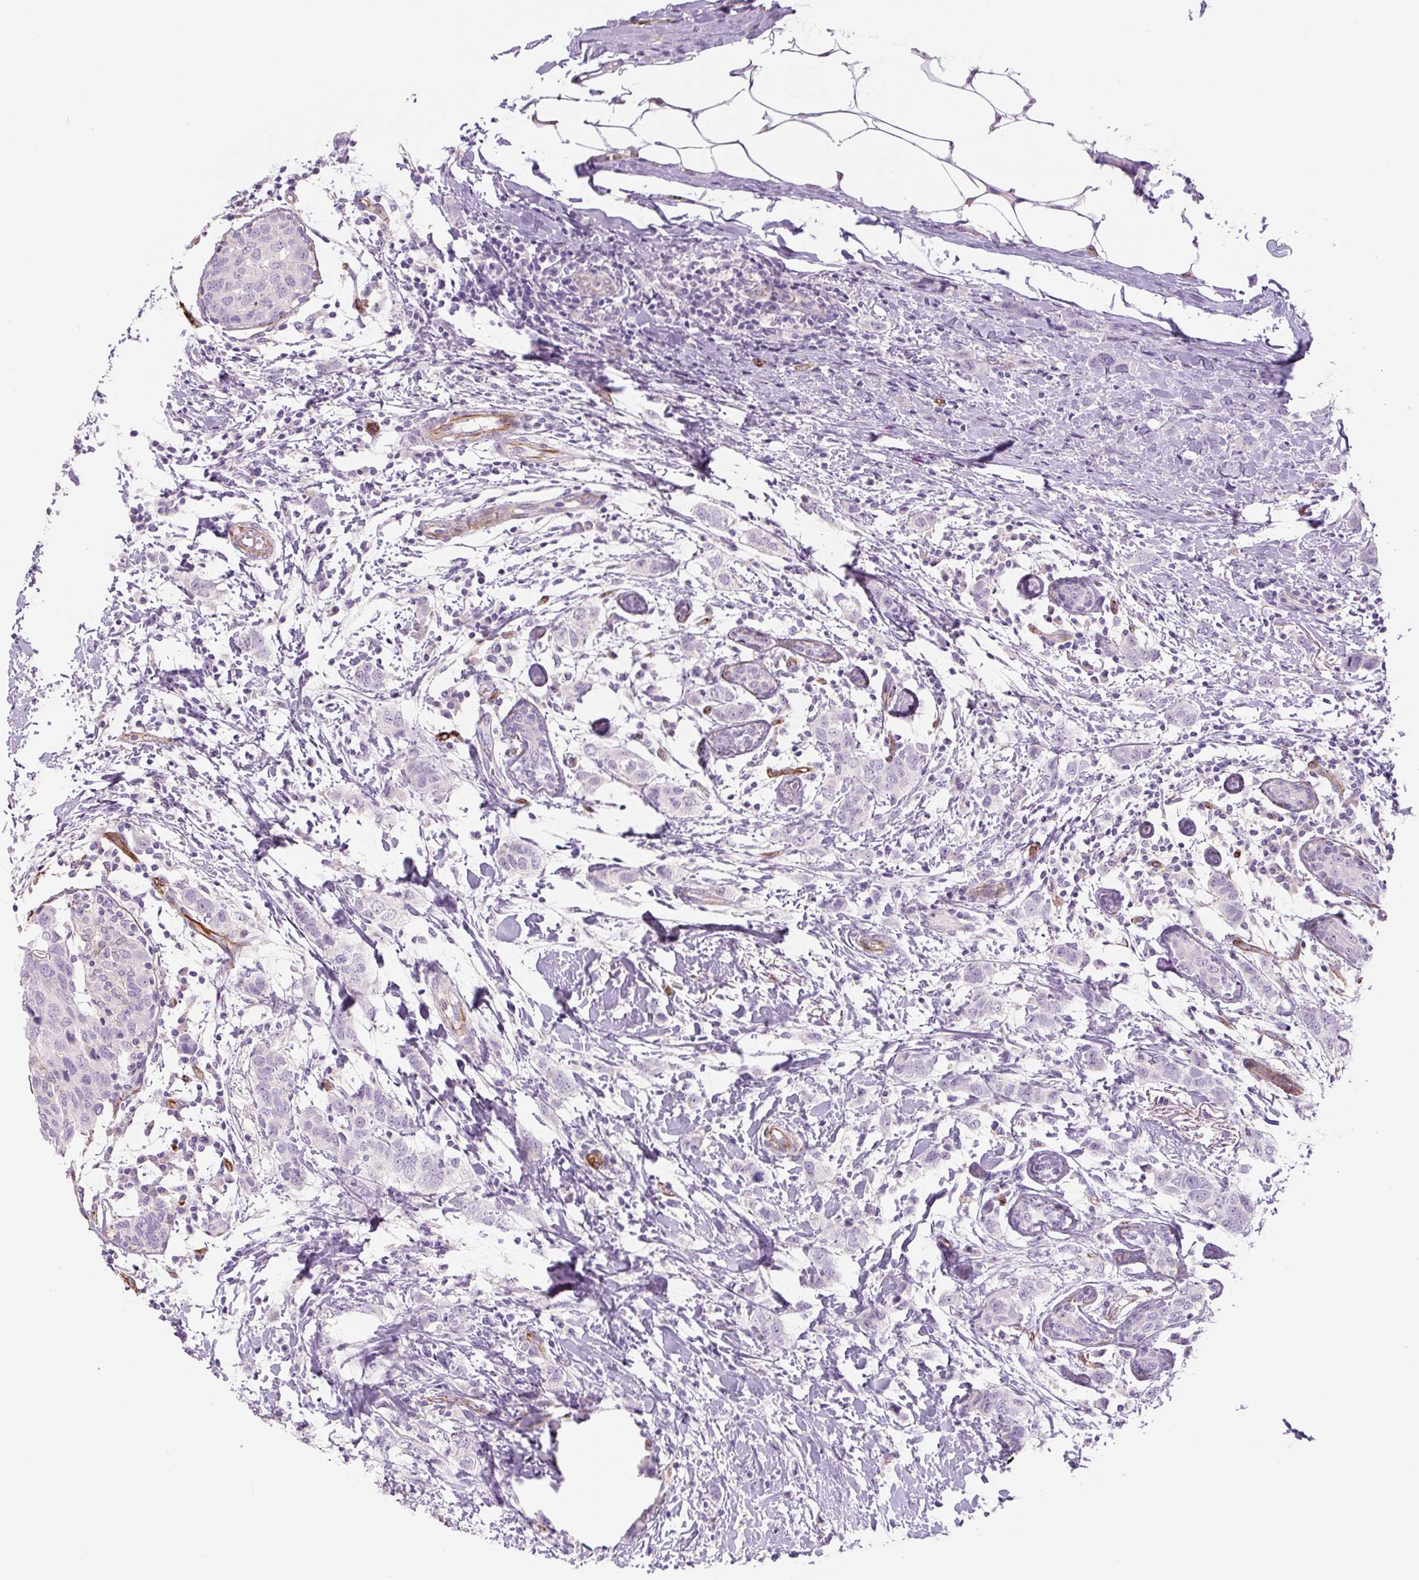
{"staining": {"intensity": "negative", "quantity": "none", "location": "none"}, "tissue": "breast cancer", "cell_type": "Tumor cells", "image_type": "cancer", "snomed": [{"axis": "morphology", "description": "Duct carcinoma"}, {"axis": "topography", "description": "Breast"}], "caption": "IHC micrograph of neoplastic tissue: breast cancer (invasive ductal carcinoma) stained with DAB (3,3'-diaminobenzidine) reveals no significant protein expression in tumor cells.", "gene": "NES", "patient": {"sex": "female", "age": 50}}